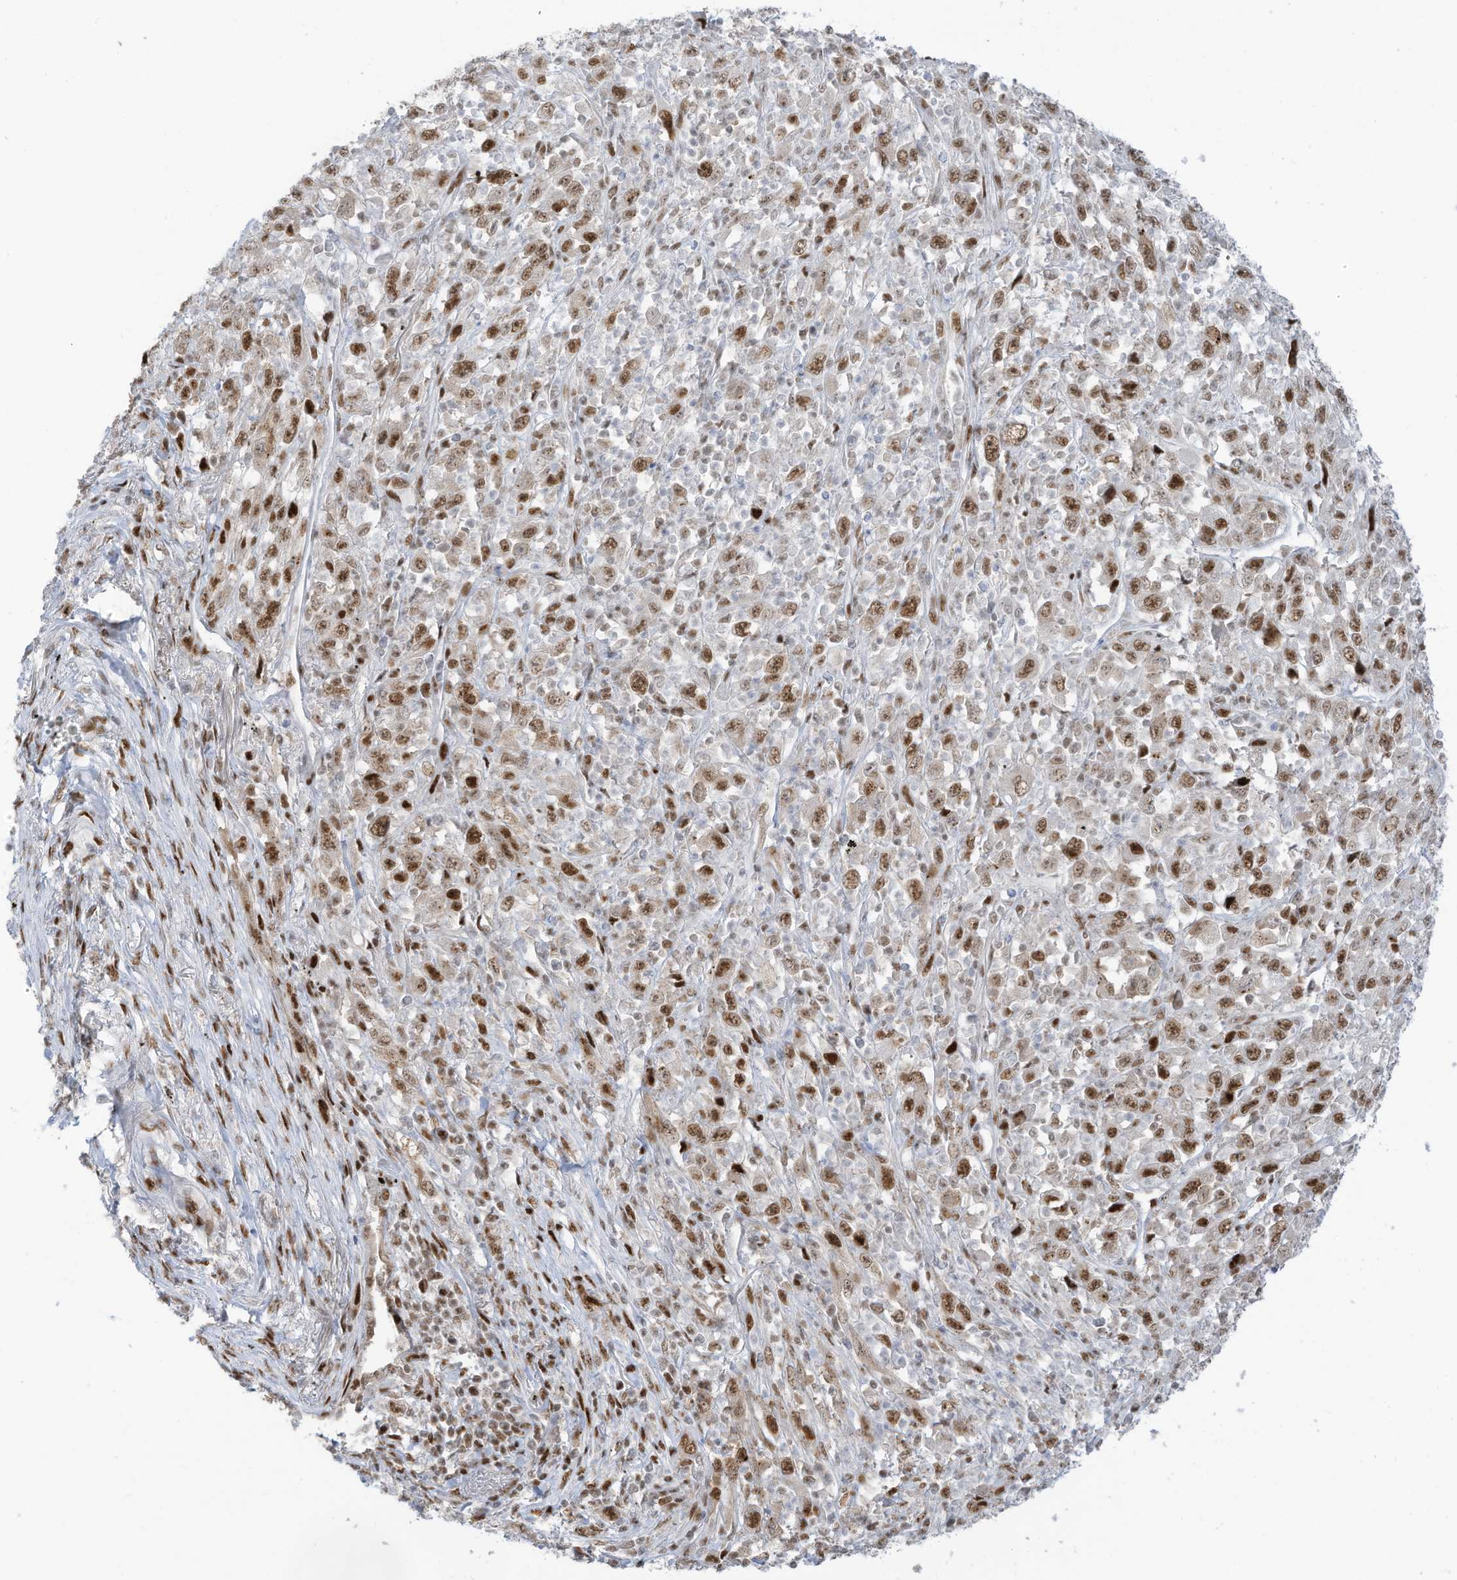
{"staining": {"intensity": "strong", "quantity": ">75%", "location": "nuclear"}, "tissue": "melanoma", "cell_type": "Tumor cells", "image_type": "cancer", "snomed": [{"axis": "morphology", "description": "Malignant melanoma, Metastatic site"}, {"axis": "topography", "description": "Skin"}], "caption": "Immunohistochemical staining of melanoma reveals high levels of strong nuclear protein staining in about >75% of tumor cells. (IHC, brightfield microscopy, high magnification).", "gene": "ZCWPW2", "patient": {"sex": "female", "age": 56}}